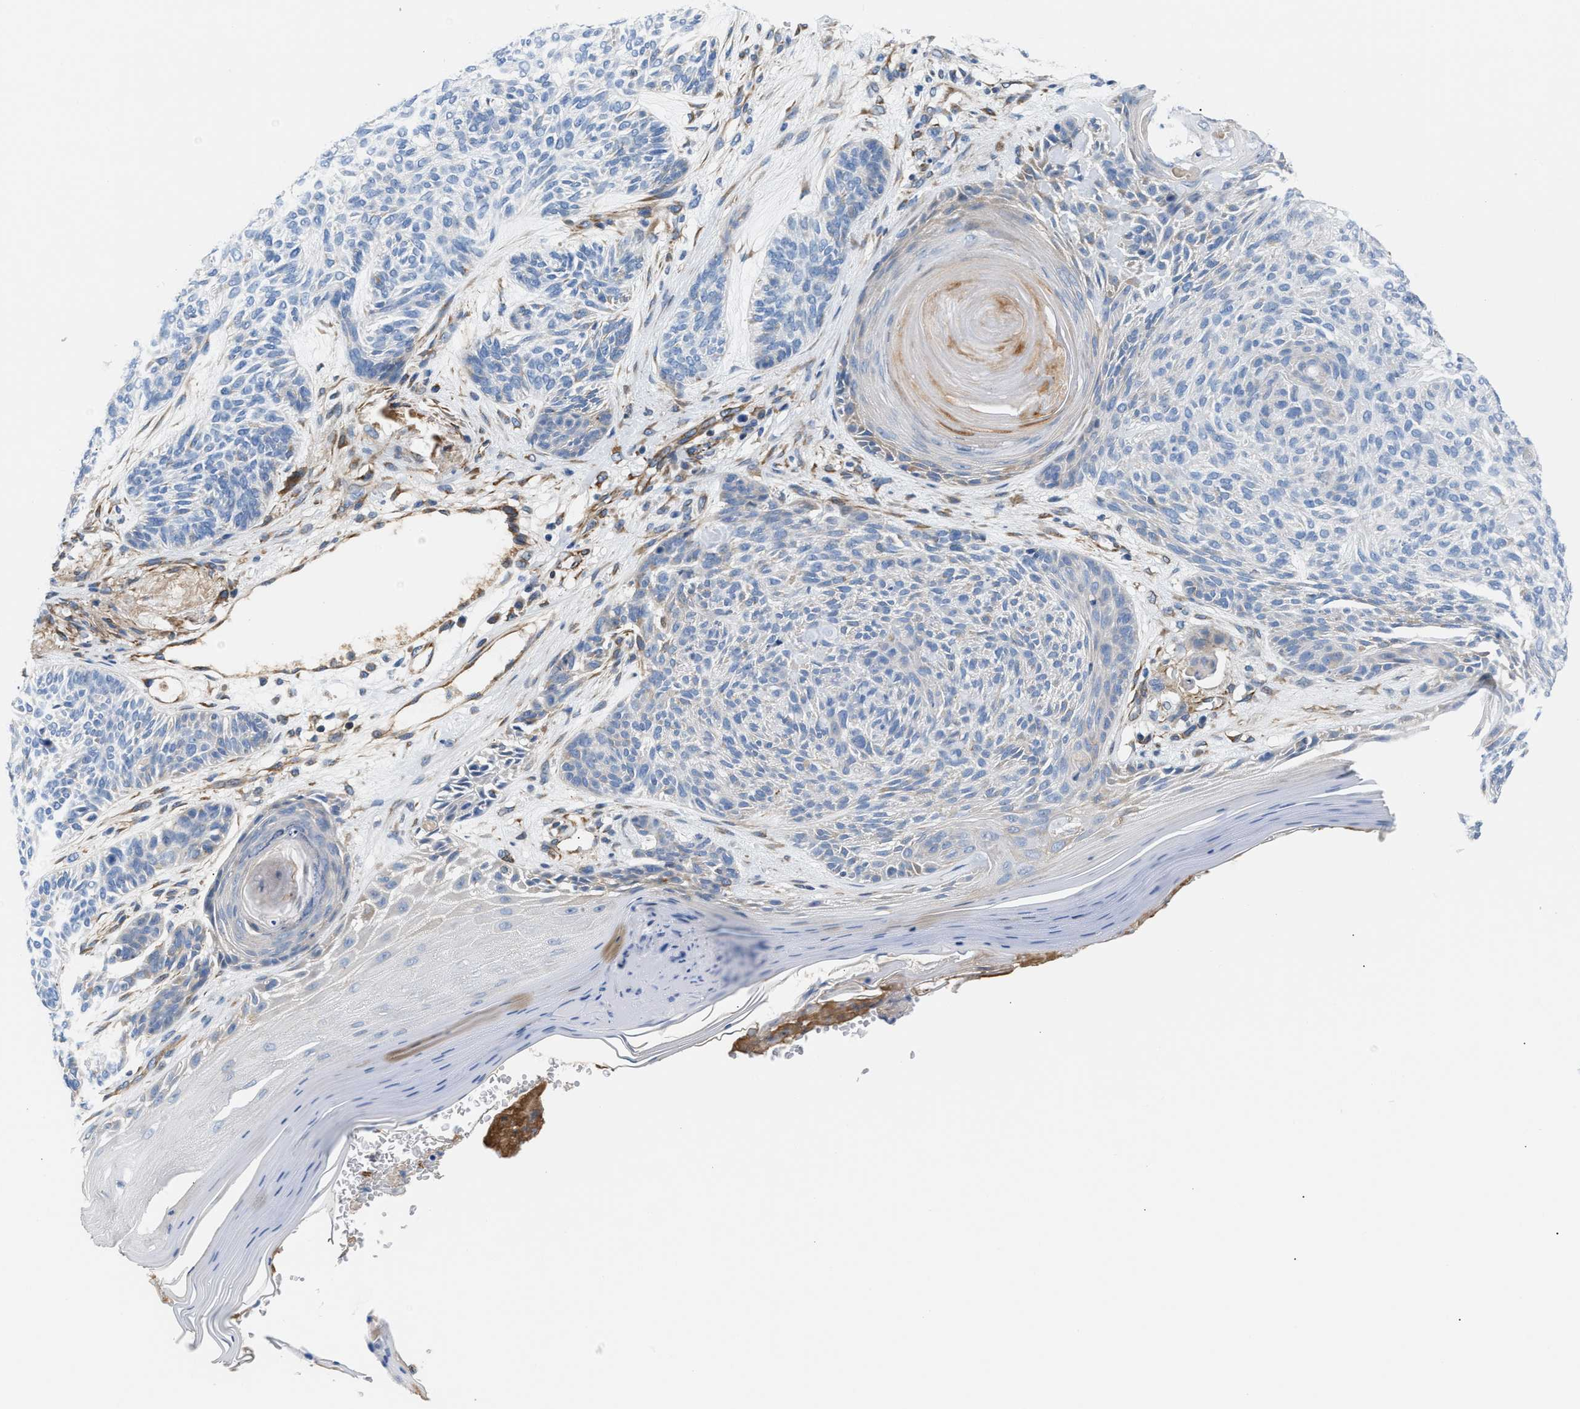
{"staining": {"intensity": "negative", "quantity": "none", "location": "none"}, "tissue": "skin cancer", "cell_type": "Tumor cells", "image_type": "cancer", "snomed": [{"axis": "morphology", "description": "Basal cell carcinoma"}, {"axis": "topography", "description": "Skin"}], "caption": "This is an immunohistochemistry (IHC) photomicrograph of skin cancer. There is no staining in tumor cells.", "gene": "TFPI", "patient": {"sex": "male", "age": 55}}